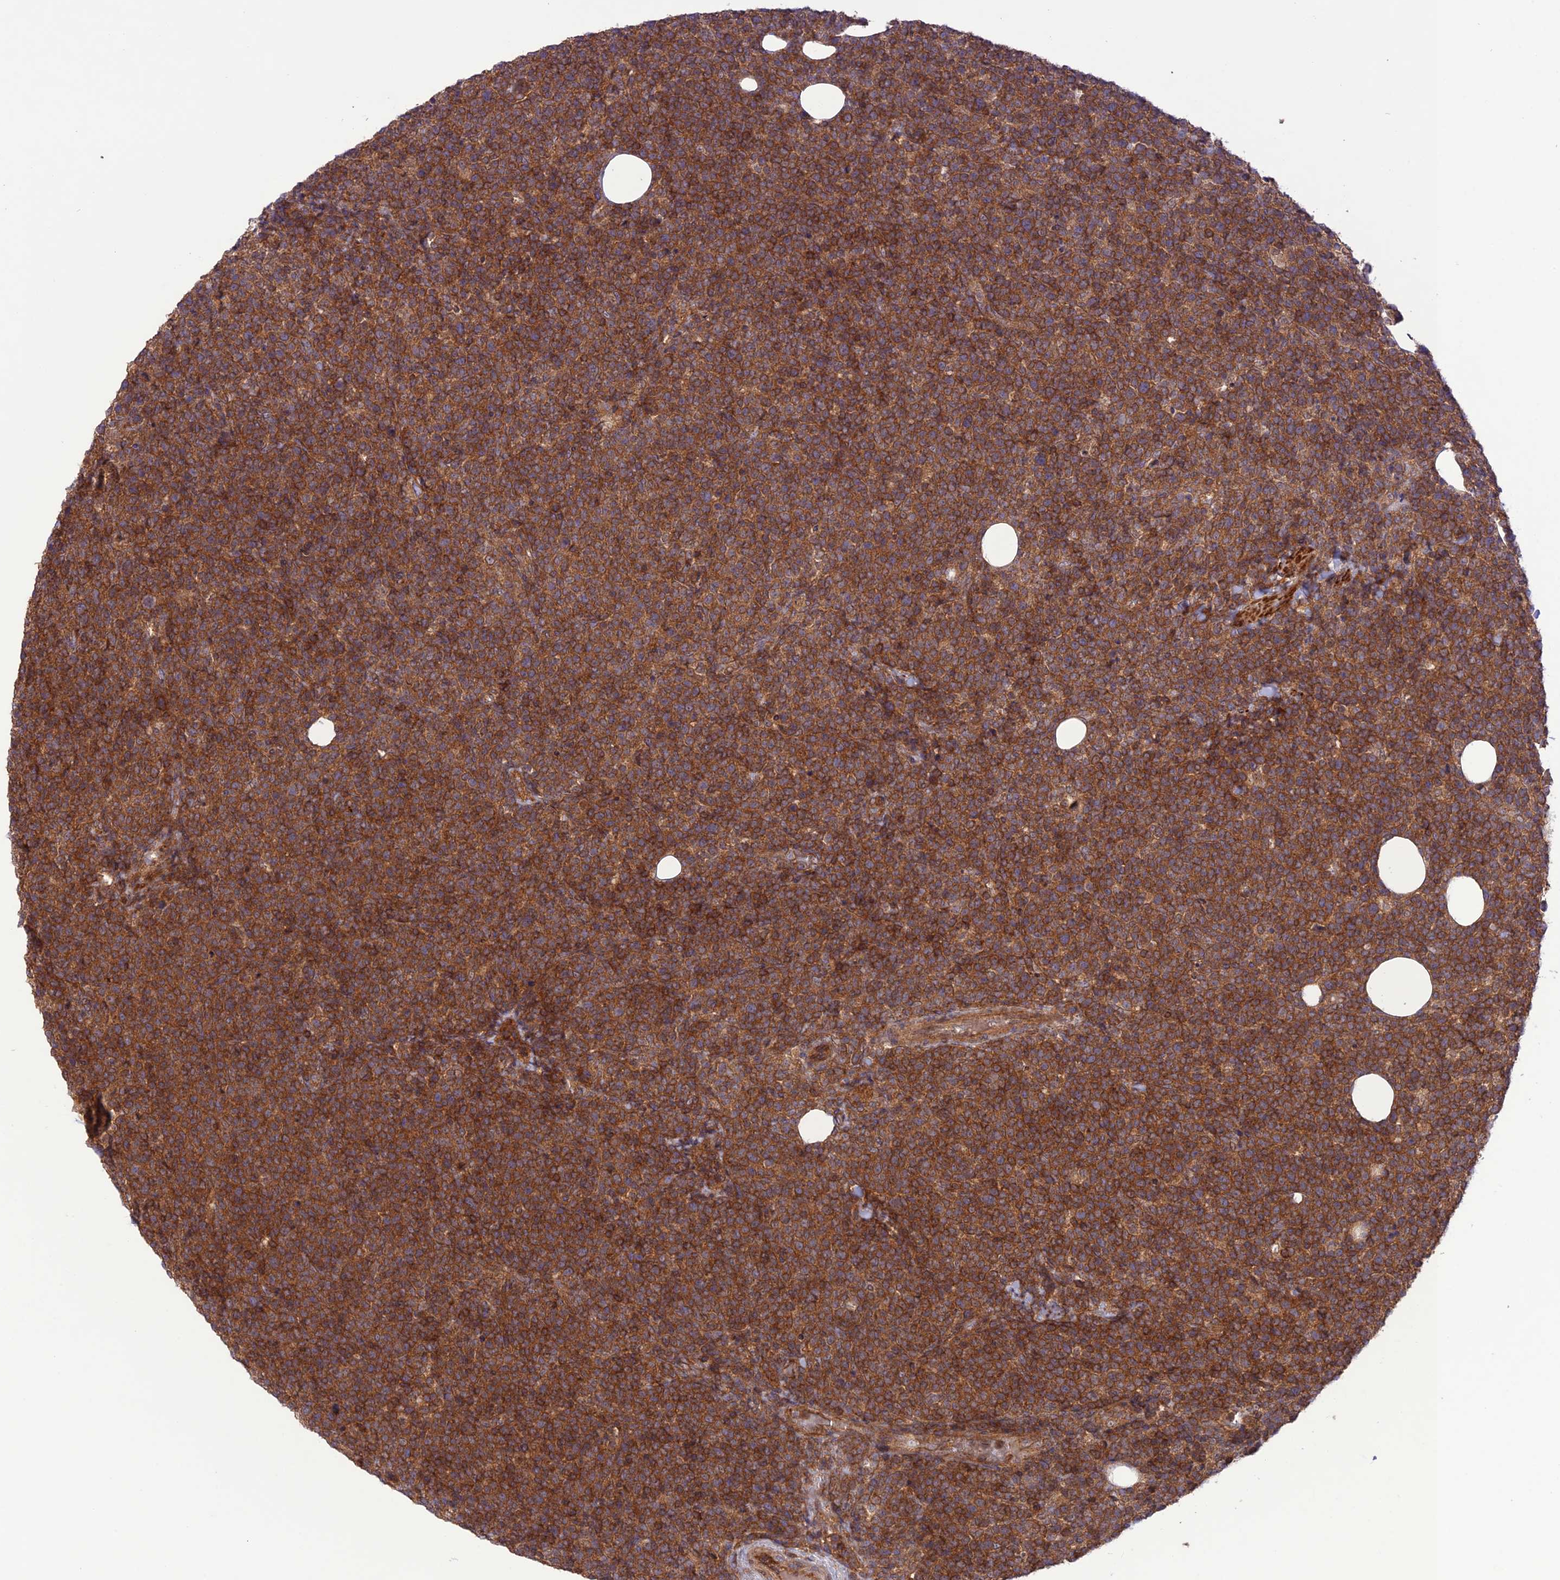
{"staining": {"intensity": "moderate", "quantity": ">75%", "location": "cytoplasmic/membranous"}, "tissue": "lymphoma", "cell_type": "Tumor cells", "image_type": "cancer", "snomed": [{"axis": "morphology", "description": "Malignant lymphoma, non-Hodgkin's type, High grade"}, {"axis": "topography", "description": "Lymph node"}], "caption": "This histopathology image displays IHC staining of human lymphoma, with medium moderate cytoplasmic/membranous positivity in approximately >75% of tumor cells.", "gene": "FCHSD1", "patient": {"sex": "male", "age": 61}}